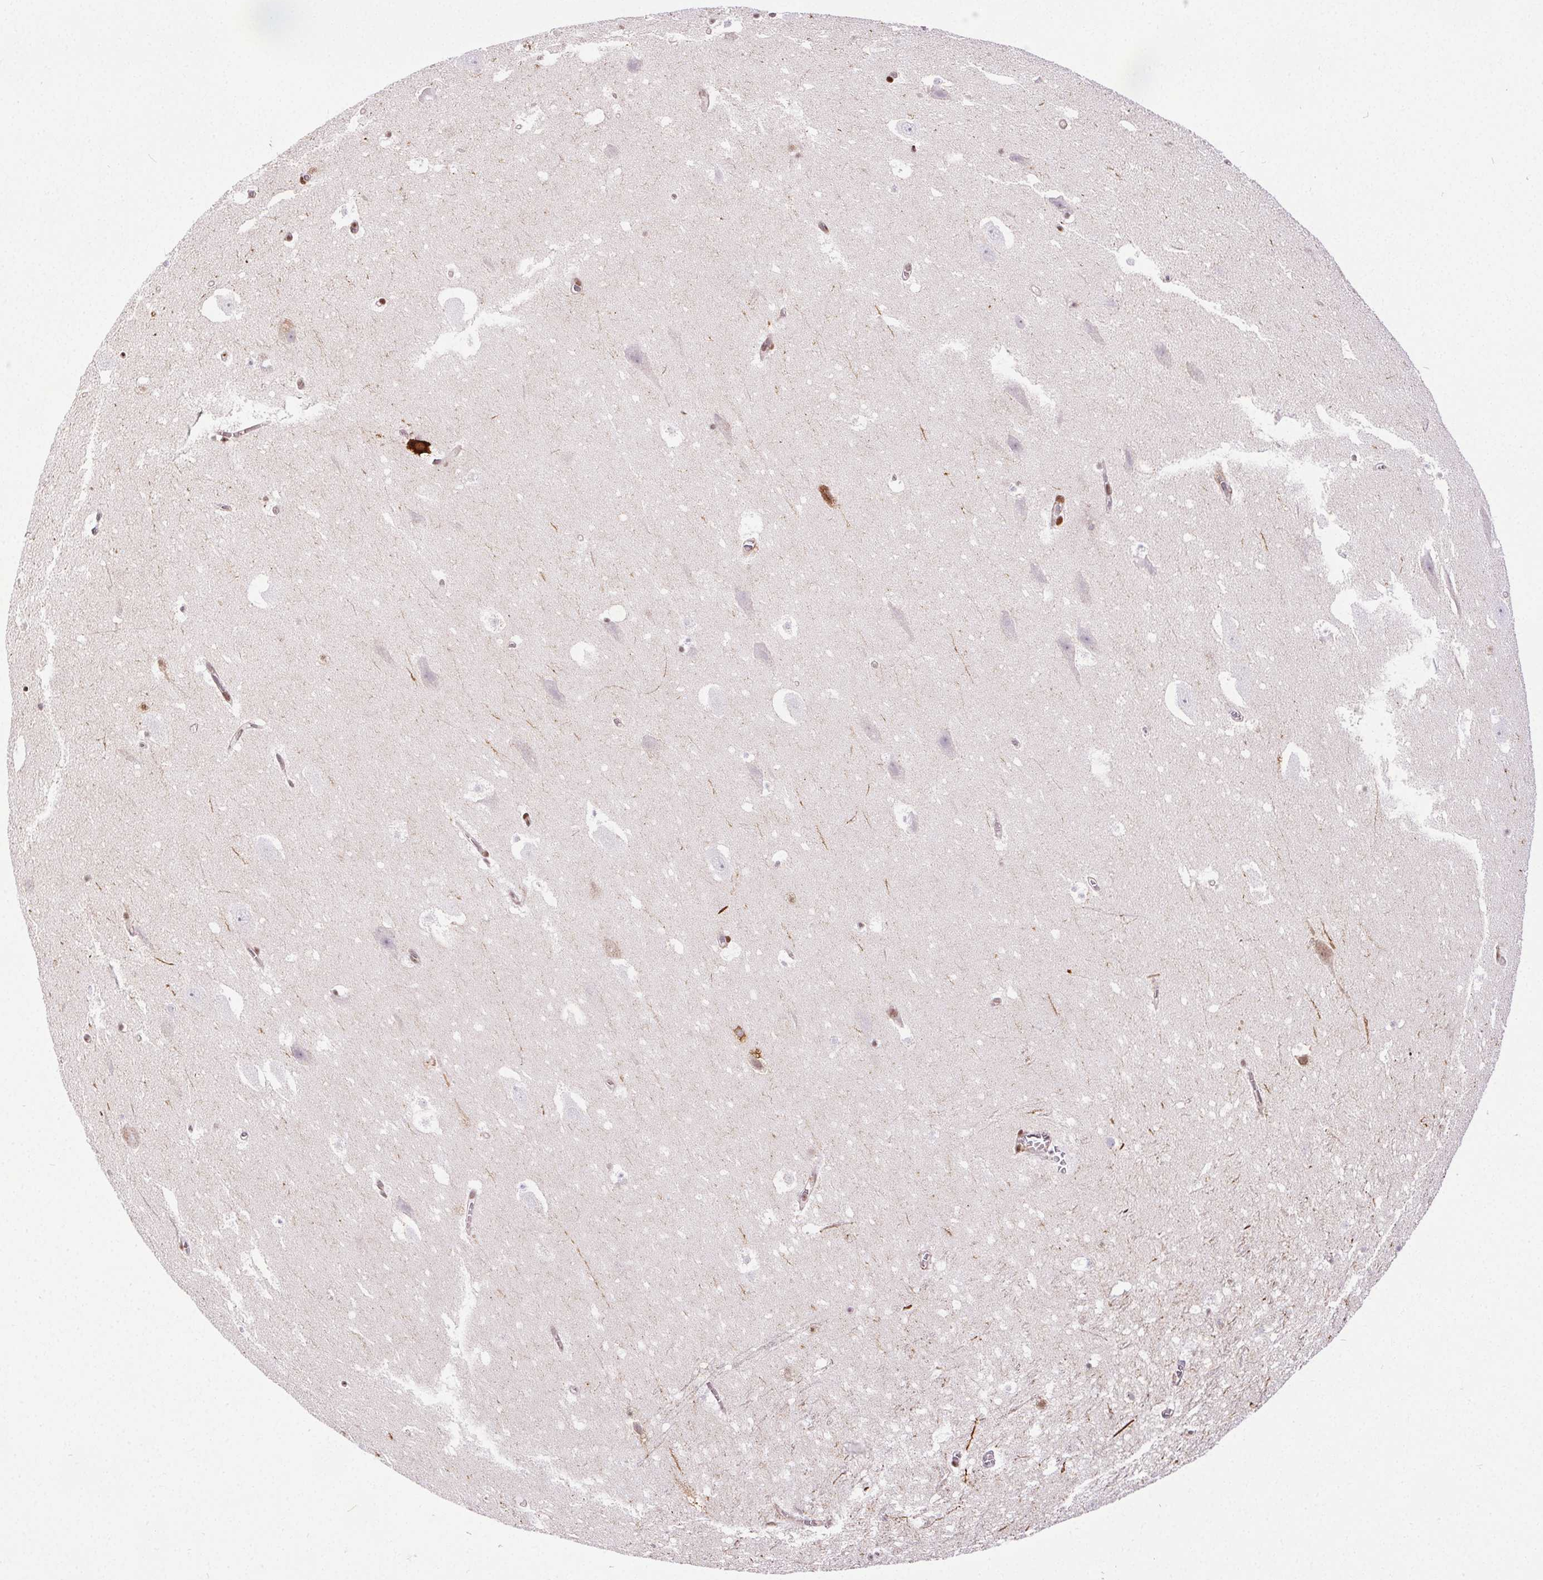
{"staining": {"intensity": "negative", "quantity": "none", "location": "none"}, "tissue": "hippocampus", "cell_type": "Glial cells", "image_type": "normal", "snomed": [{"axis": "morphology", "description": "Normal tissue, NOS"}, {"axis": "topography", "description": "Hippocampus"}], "caption": "This is an immunohistochemistry (IHC) photomicrograph of benign hippocampus. There is no positivity in glial cells.", "gene": "GP6", "patient": {"sex": "female", "age": 42}}